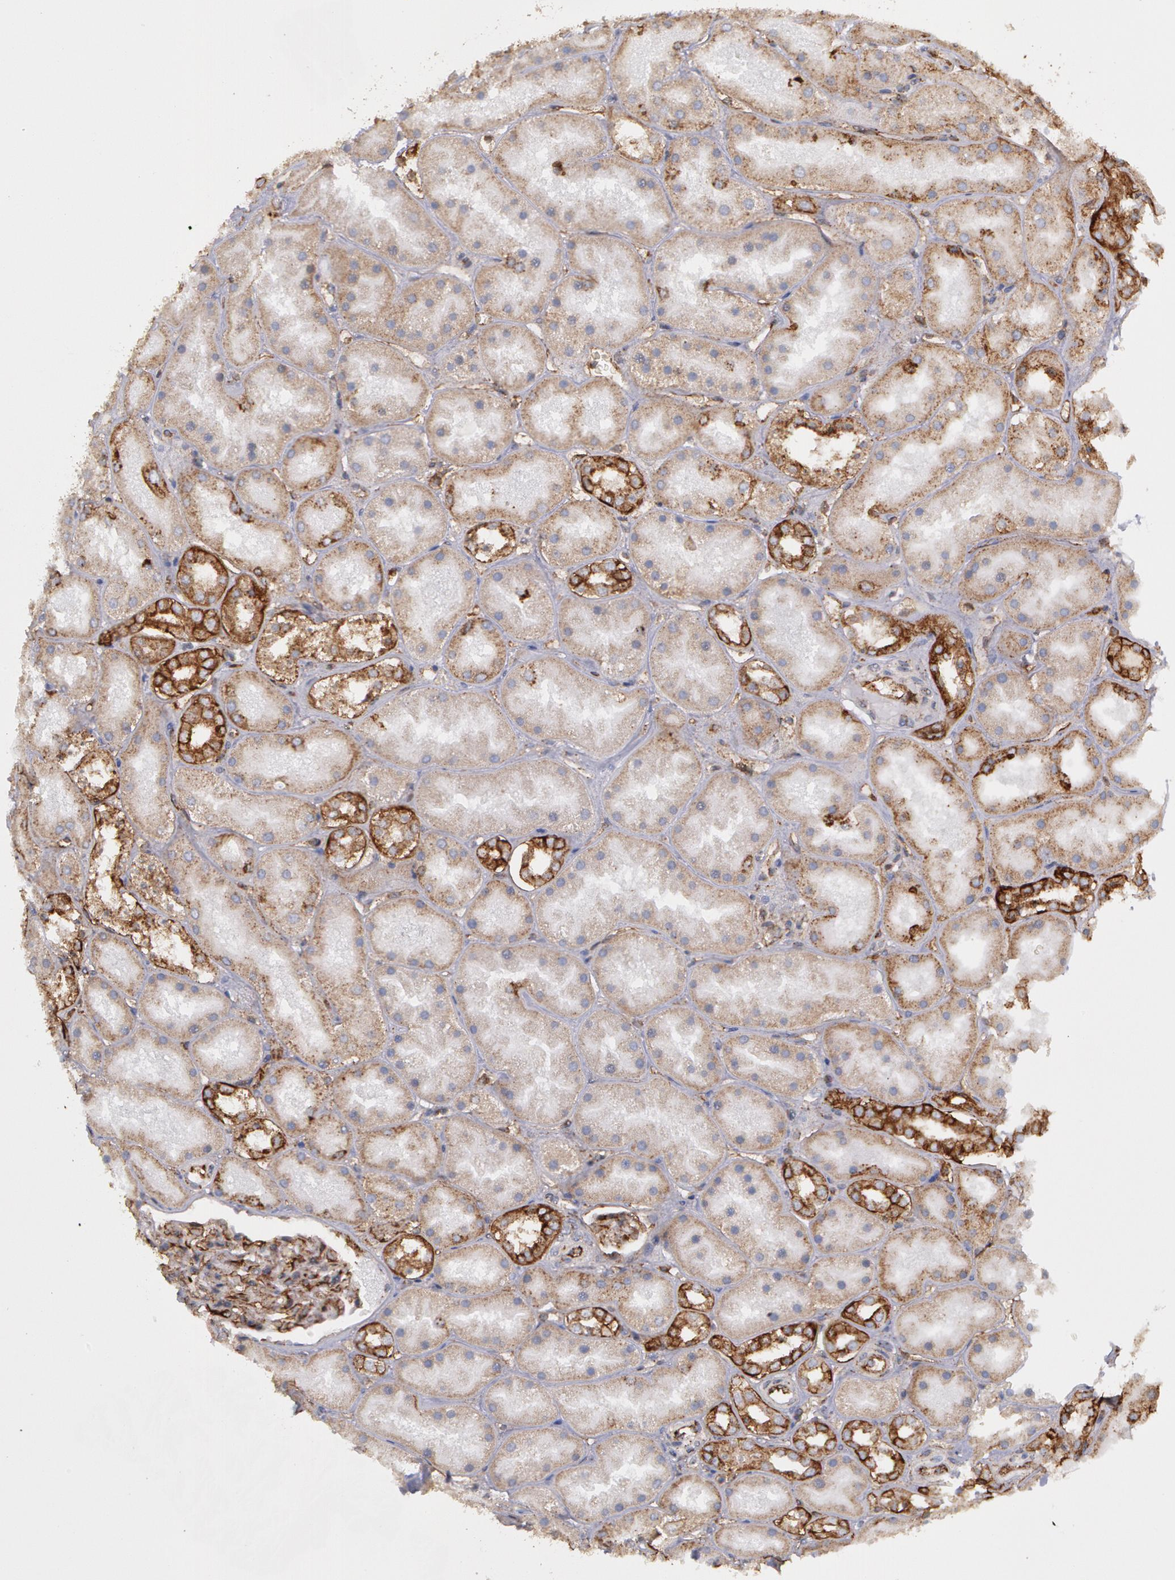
{"staining": {"intensity": "moderate", "quantity": ">75%", "location": "cytoplasmic/membranous"}, "tissue": "kidney", "cell_type": "Cells in glomeruli", "image_type": "normal", "snomed": [{"axis": "morphology", "description": "Normal tissue, NOS"}, {"axis": "topography", "description": "Kidney"}], "caption": "Immunohistochemical staining of unremarkable kidney exhibits moderate cytoplasmic/membranous protein positivity in approximately >75% of cells in glomeruli. (IHC, brightfield microscopy, high magnification).", "gene": "FLOT2", "patient": {"sex": "male", "age": 28}}